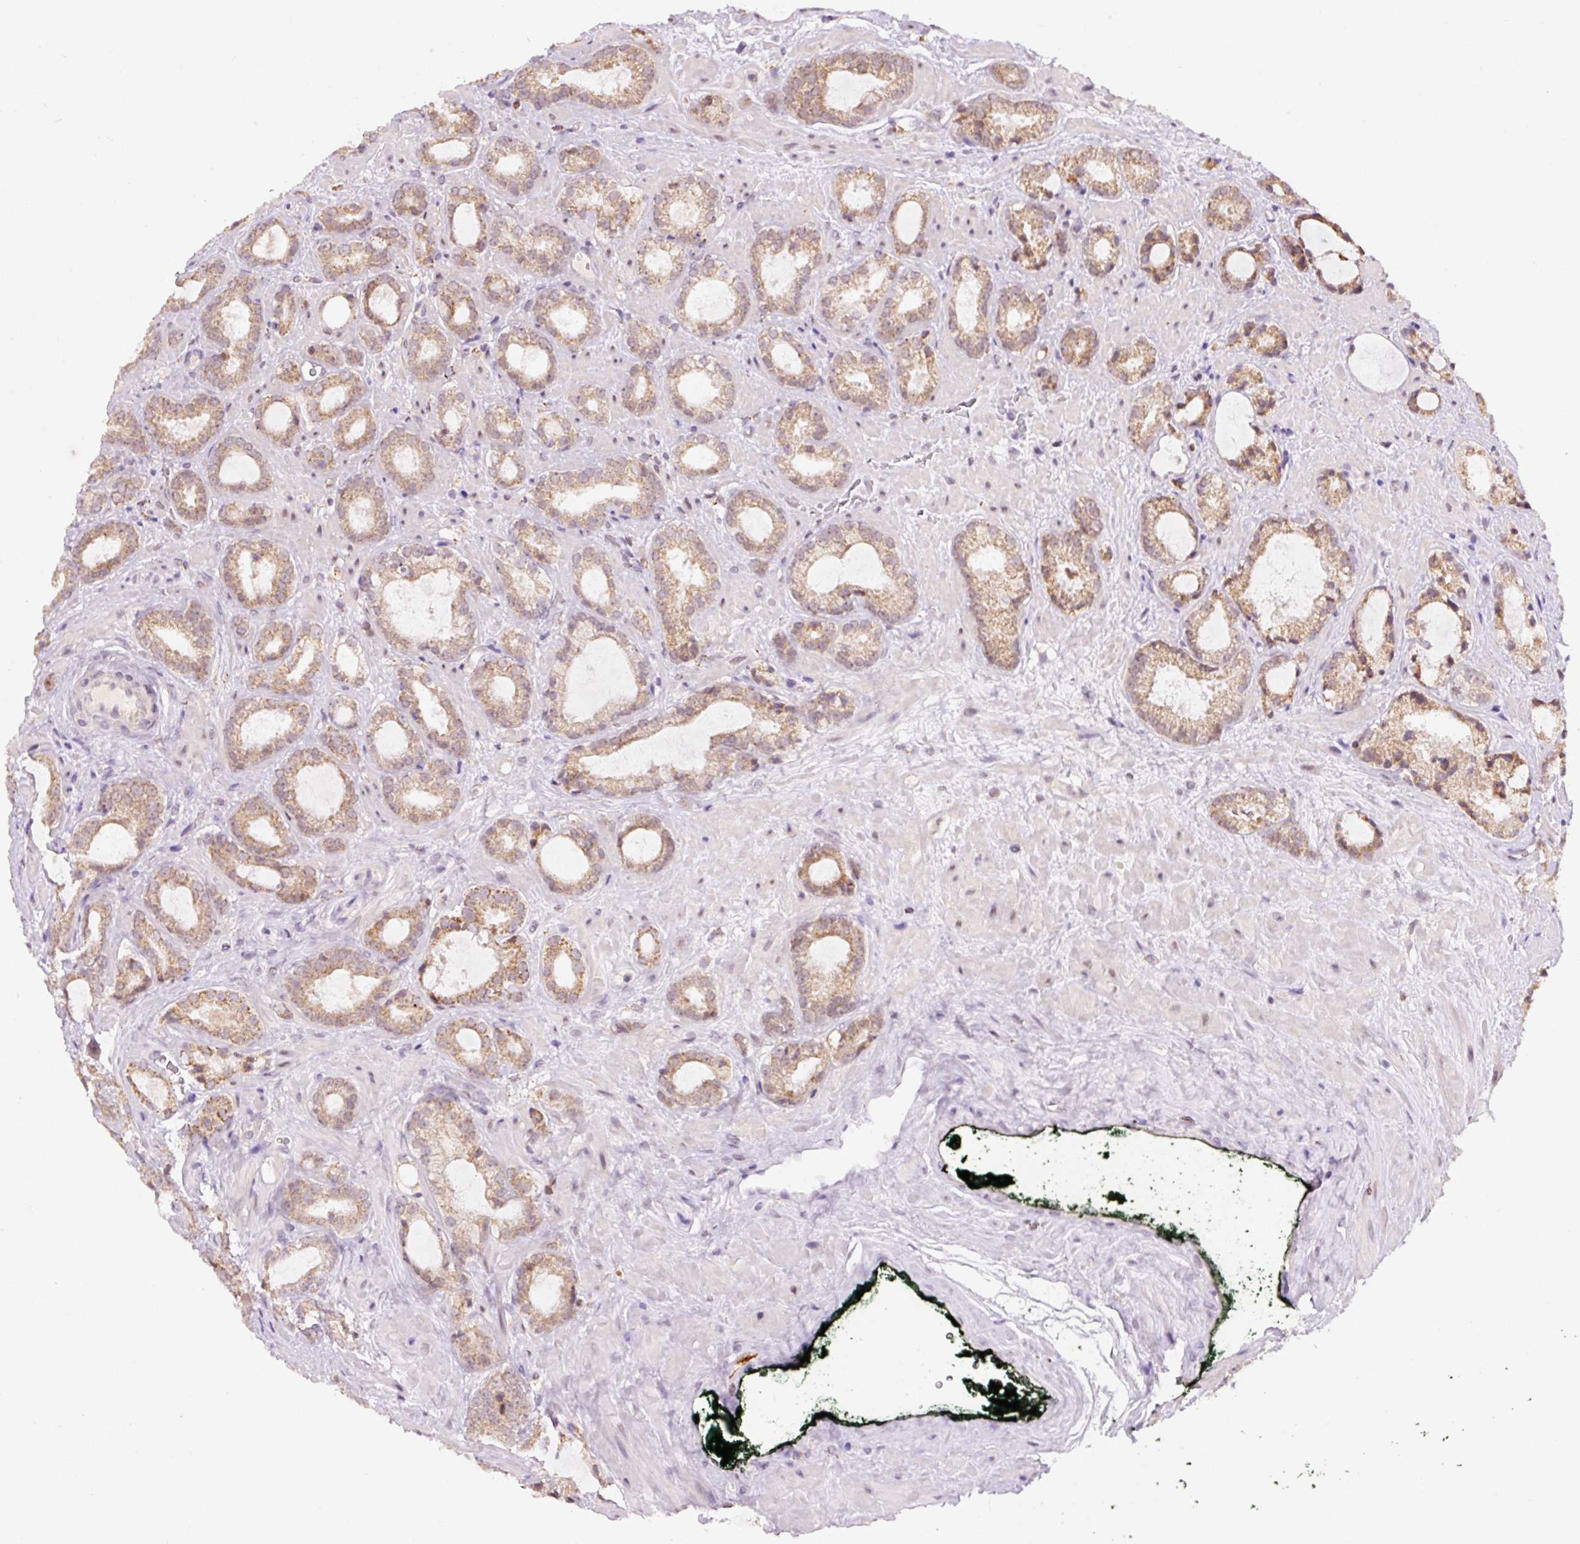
{"staining": {"intensity": "moderate", "quantity": "25%-75%", "location": "cytoplasmic/membranous"}, "tissue": "prostate cancer", "cell_type": "Tumor cells", "image_type": "cancer", "snomed": [{"axis": "morphology", "description": "Adenocarcinoma, Low grade"}, {"axis": "topography", "description": "Prostate"}], "caption": "This is a photomicrograph of immunohistochemistry (IHC) staining of prostate cancer (low-grade adenocarcinoma), which shows moderate expression in the cytoplasmic/membranous of tumor cells.", "gene": "PCK2", "patient": {"sex": "male", "age": 62}}